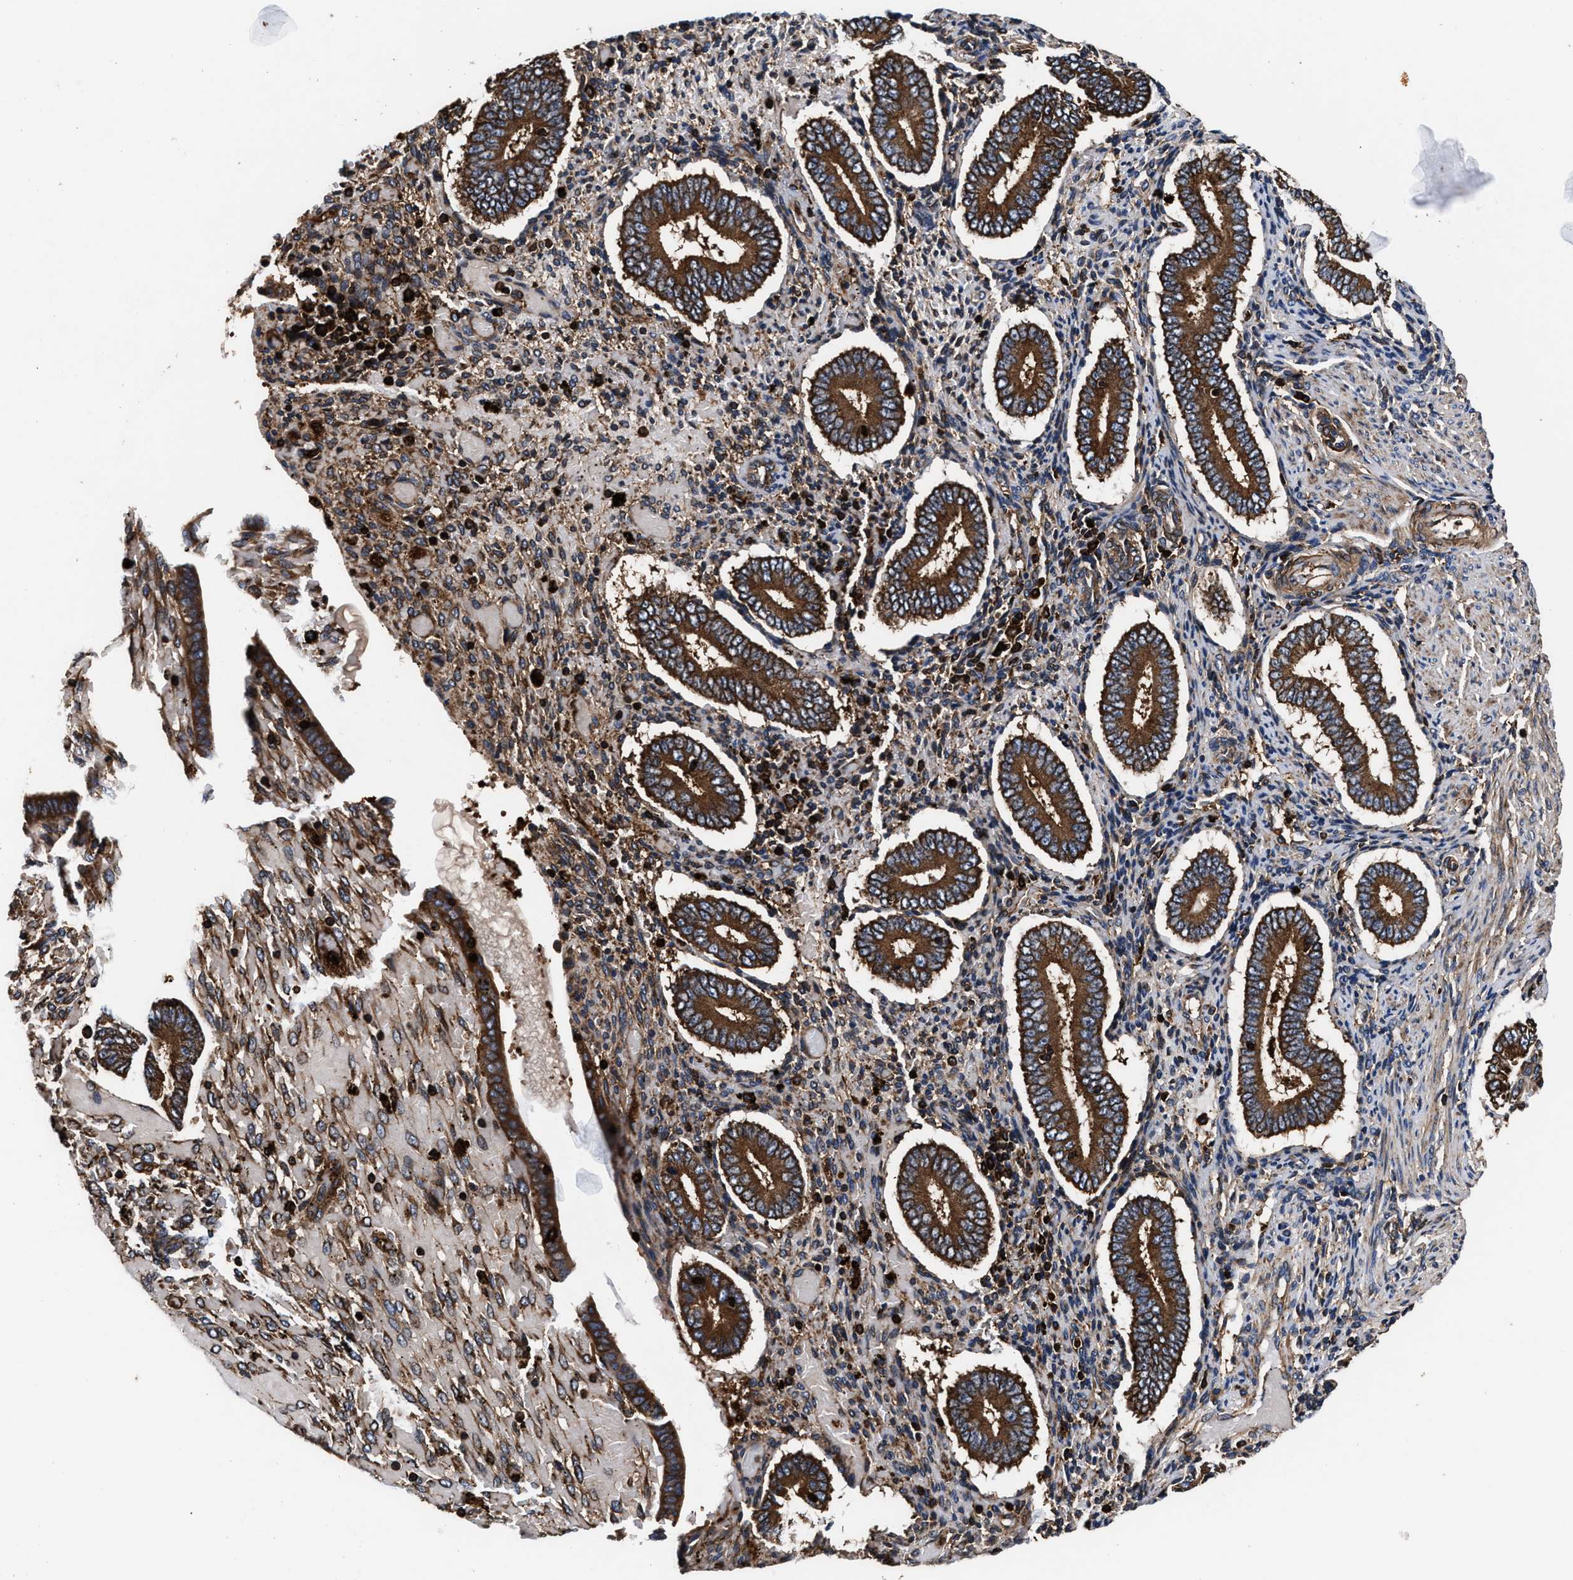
{"staining": {"intensity": "moderate", "quantity": ">75%", "location": "cytoplasmic/membranous"}, "tissue": "endometrium", "cell_type": "Cells in endometrial stroma", "image_type": "normal", "snomed": [{"axis": "morphology", "description": "Normal tissue, NOS"}, {"axis": "topography", "description": "Endometrium"}], "caption": "IHC (DAB (3,3'-diaminobenzidine)) staining of unremarkable endometrium displays moderate cytoplasmic/membranous protein staining in approximately >75% of cells in endometrial stroma.", "gene": "ENSG00000286112", "patient": {"sex": "female", "age": 42}}